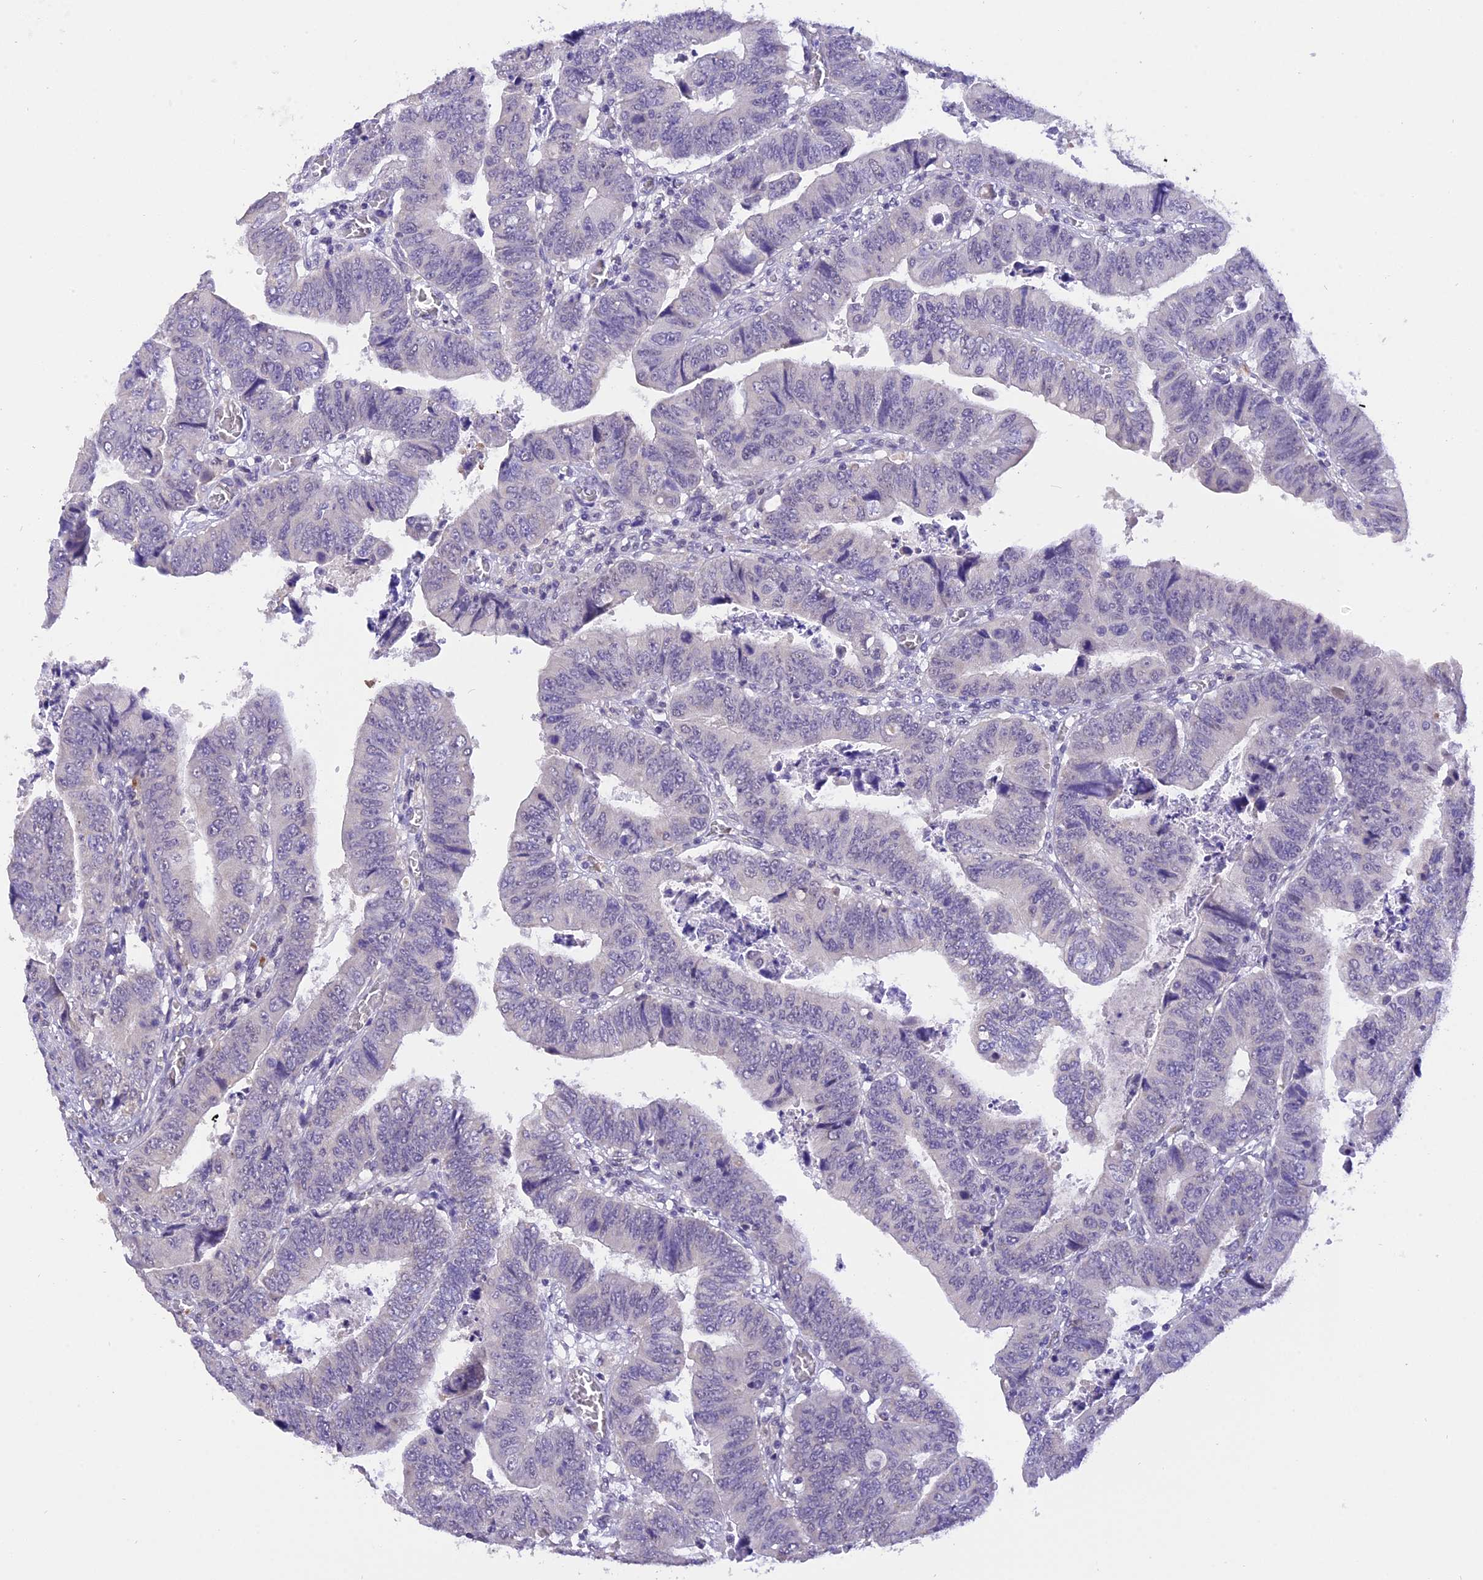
{"staining": {"intensity": "negative", "quantity": "none", "location": "none"}, "tissue": "colorectal cancer", "cell_type": "Tumor cells", "image_type": "cancer", "snomed": [{"axis": "morphology", "description": "Normal tissue, NOS"}, {"axis": "morphology", "description": "Adenocarcinoma, NOS"}, {"axis": "topography", "description": "Rectum"}], "caption": "Micrograph shows no significant protein expression in tumor cells of colorectal cancer.", "gene": "AHSP", "patient": {"sex": "female", "age": 65}}